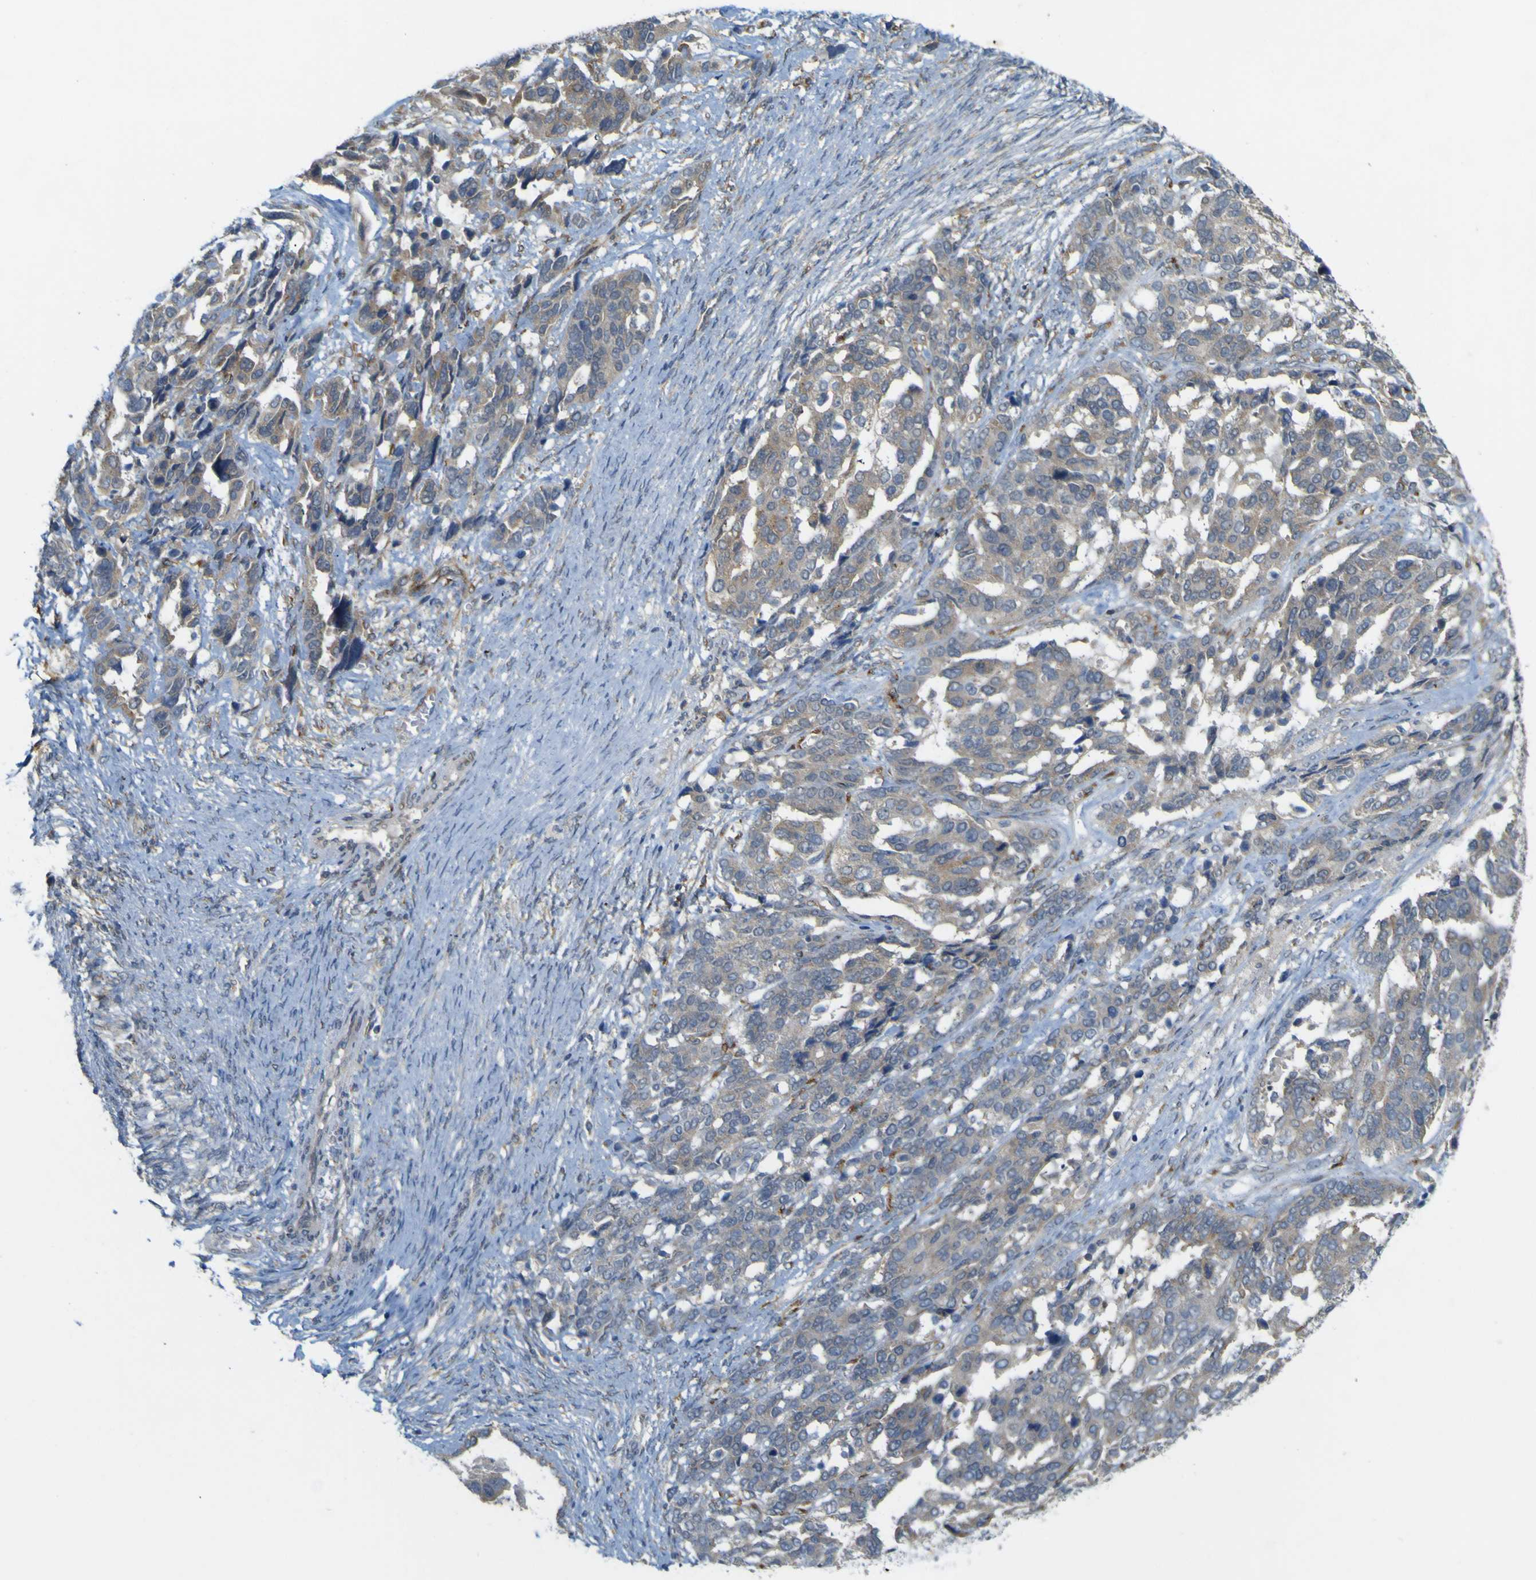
{"staining": {"intensity": "weak", "quantity": "<25%", "location": "cytoplasmic/membranous"}, "tissue": "ovarian cancer", "cell_type": "Tumor cells", "image_type": "cancer", "snomed": [{"axis": "morphology", "description": "Cystadenocarcinoma, serous, NOS"}, {"axis": "topography", "description": "Ovary"}], "caption": "DAB (3,3'-diaminobenzidine) immunohistochemical staining of ovarian cancer reveals no significant staining in tumor cells.", "gene": "IGF2R", "patient": {"sex": "female", "age": 44}}